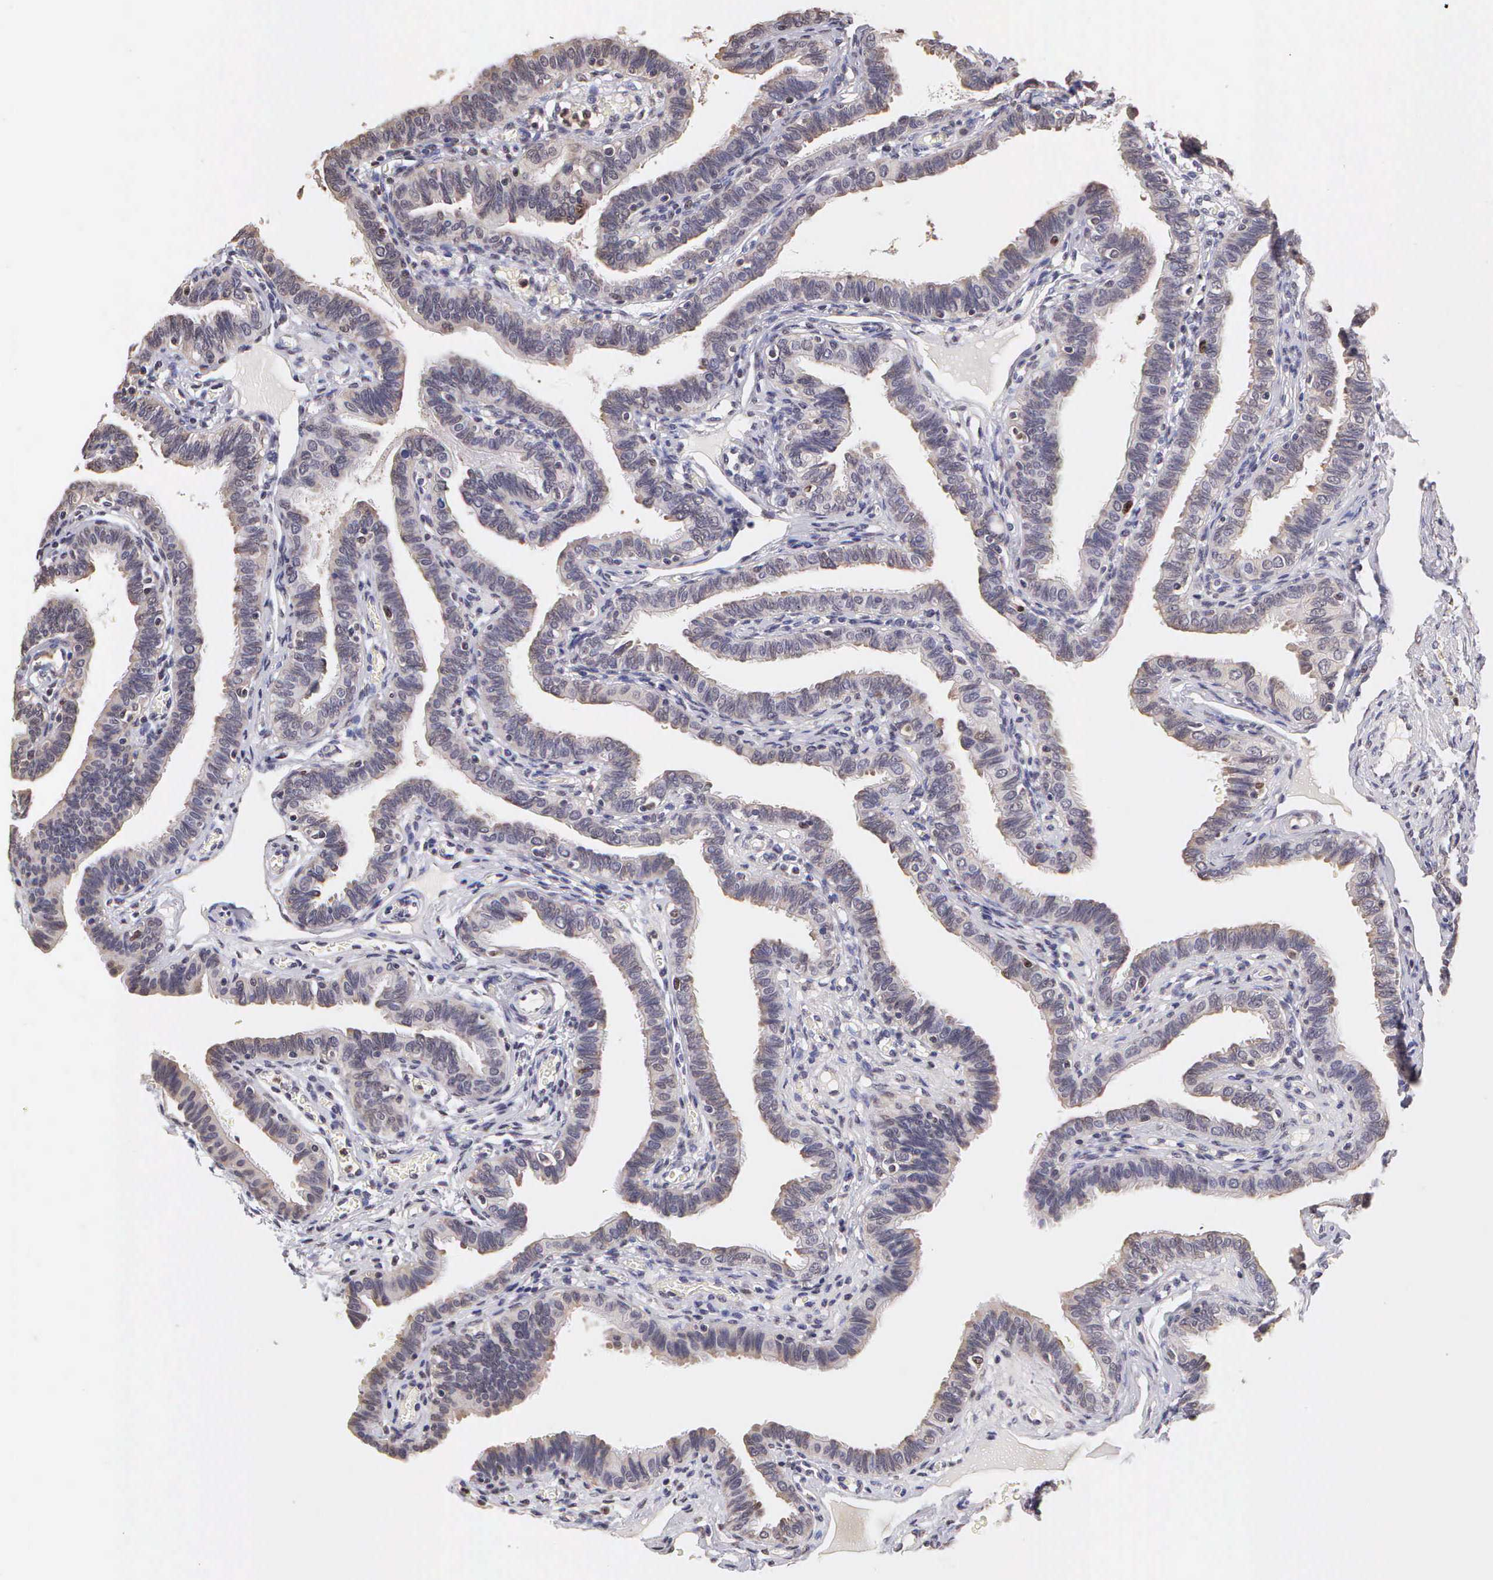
{"staining": {"intensity": "negative", "quantity": "none", "location": "none"}, "tissue": "fallopian tube", "cell_type": "Glandular cells", "image_type": "normal", "snomed": [{"axis": "morphology", "description": "Normal tissue, NOS"}, {"axis": "topography", "description": "Fallopian tube"}], "caption": "Immunohistochemistry of normal human fallopian tube demonstrates no positivity in glandular cells. Nuclei are stained in blue.", "gene": "MKI67", "patient": {"sex": "female", "age": 38}}